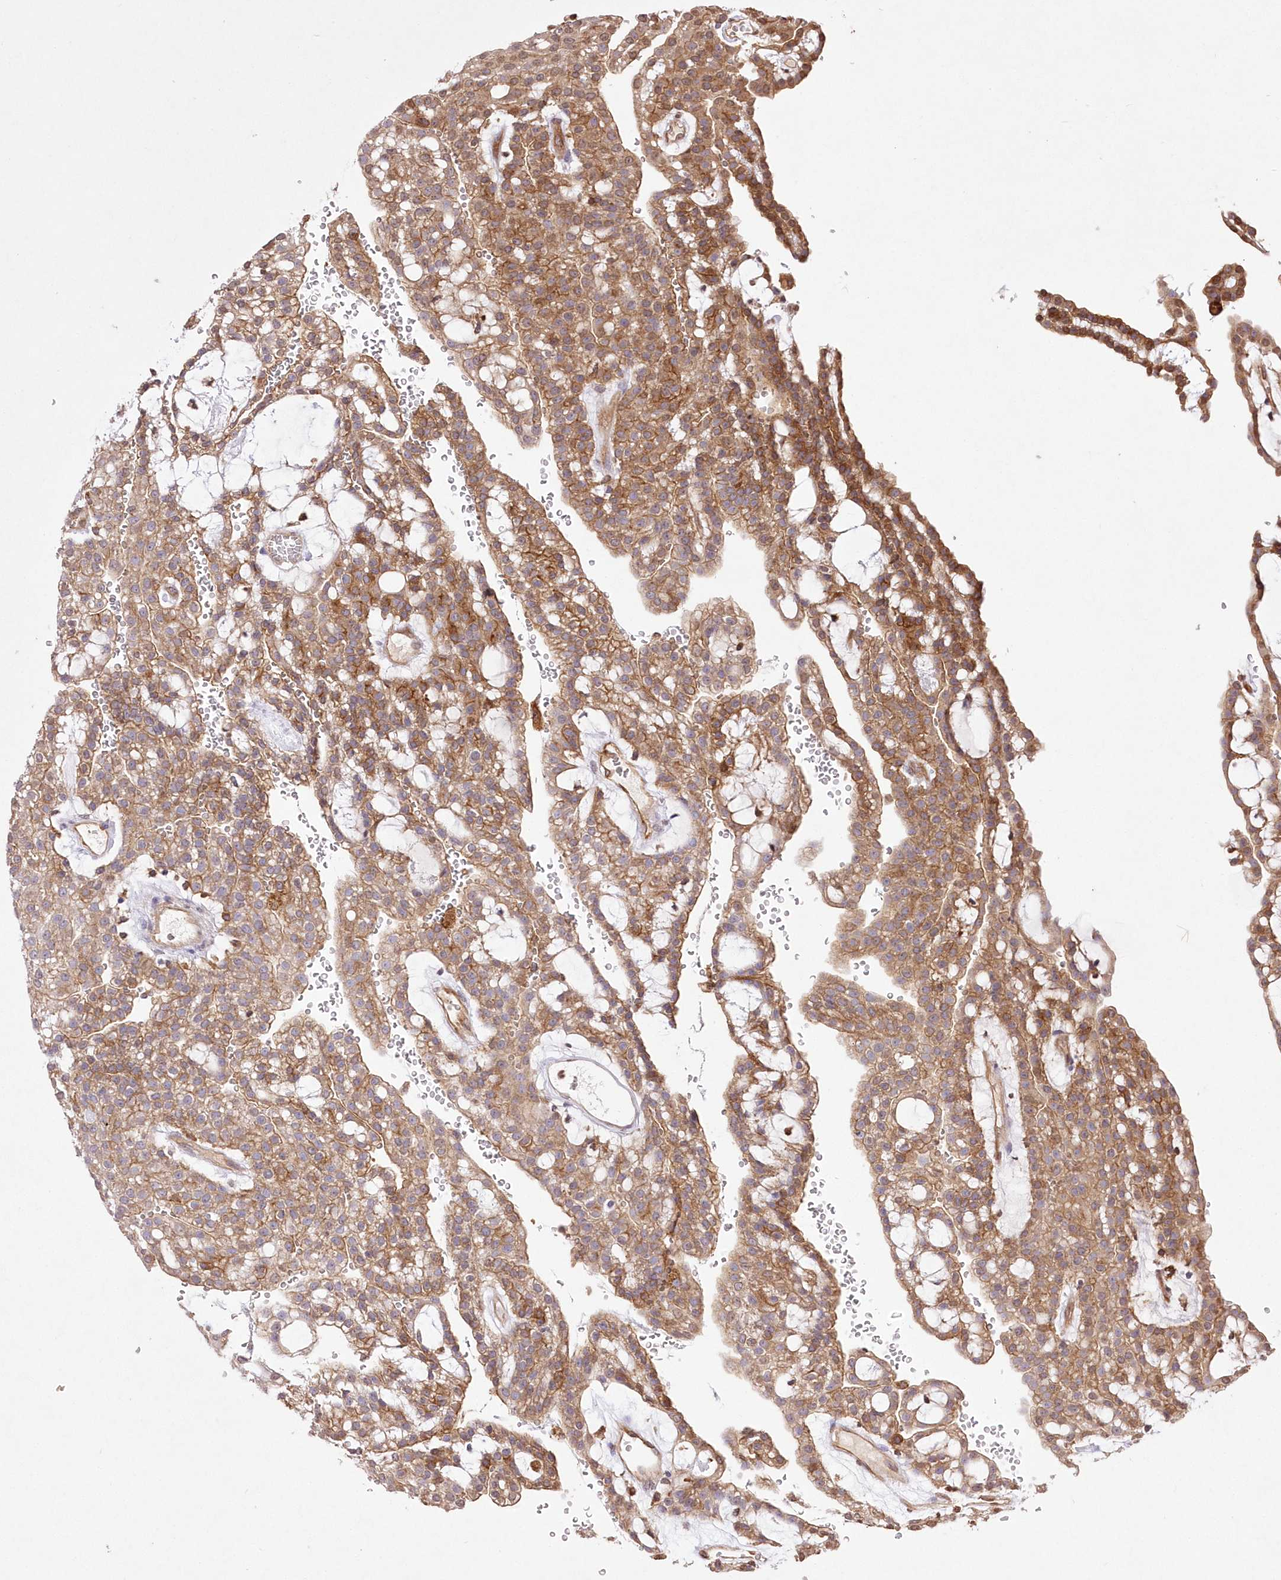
{"staining": {"intensity": "moderate", "quantity": ">75%", "location": "cytoplasmic/membranous"}, "tissue": "renal cancer", "cell_type": "Tumor cells", "image_type": "cancer", "snomed": [{"axis": "morphology", "description": "Adenocarcinoma, NOS"}, {"axis": "topography", "description": "Kidney"}], "caption": "A brown stain highlights moderate cytoplasmic/membranous positivity of a protein in human adenocarcinoma (renal) tumor cells. Using DAB (3,3'-diaminobenzidine) (brown) and hematoxylin (blue) stains, captured at high magnification using brightfield microscopy.", "gene": "FCHO2", "patient": {"sex": "male", "age": 63}}